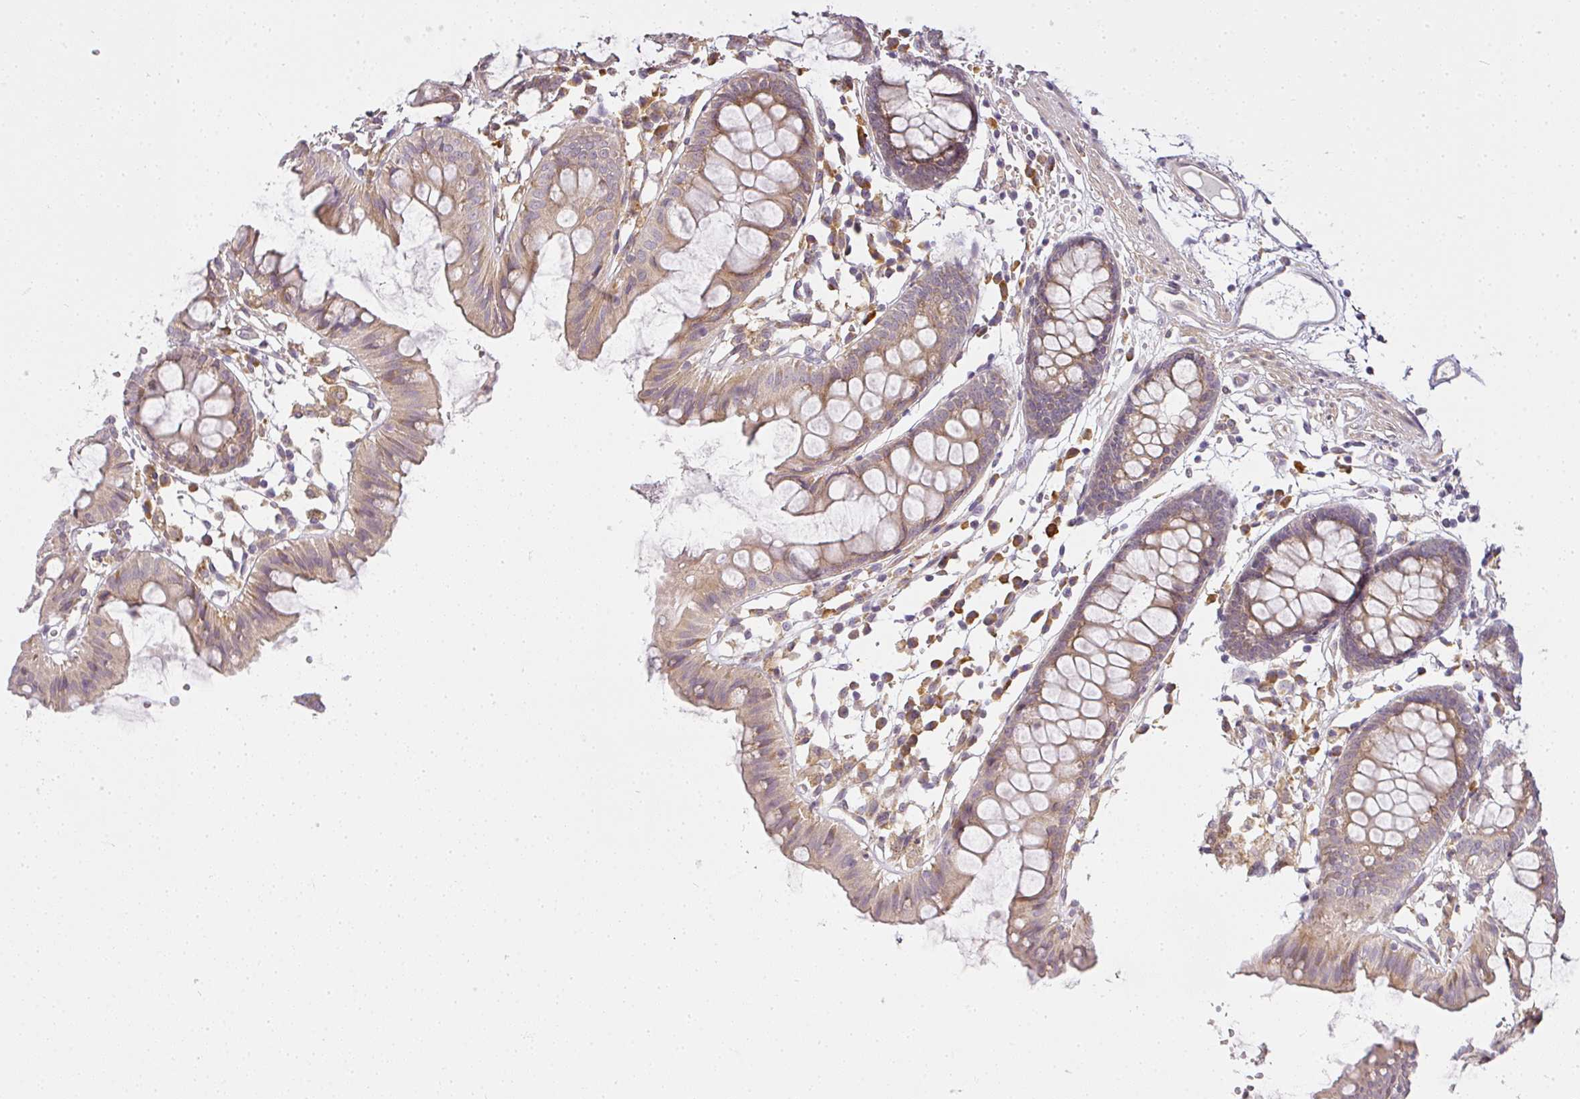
{"staining": {"intensity": "weak", "quantity": "25%-75%", "location": "cytoplasmic/membranous"}, "tissue": "colon", "cell_type": "Endothelial cells", "image_type": "normal", "snomed": [{"axis": "morphology", "description": "Normal tissue, NOS"}, {"axis": "topography", "description": "Colon"}], "caption": "High-power microscopy captured an immunohistochemistry micrograph of normal colon, revealing weak cytoplasmic/membranous positivity in about 25%-75% of endothelial cells.", "gene": "MED19", "patient": {"sex": "female", "age": 84}}